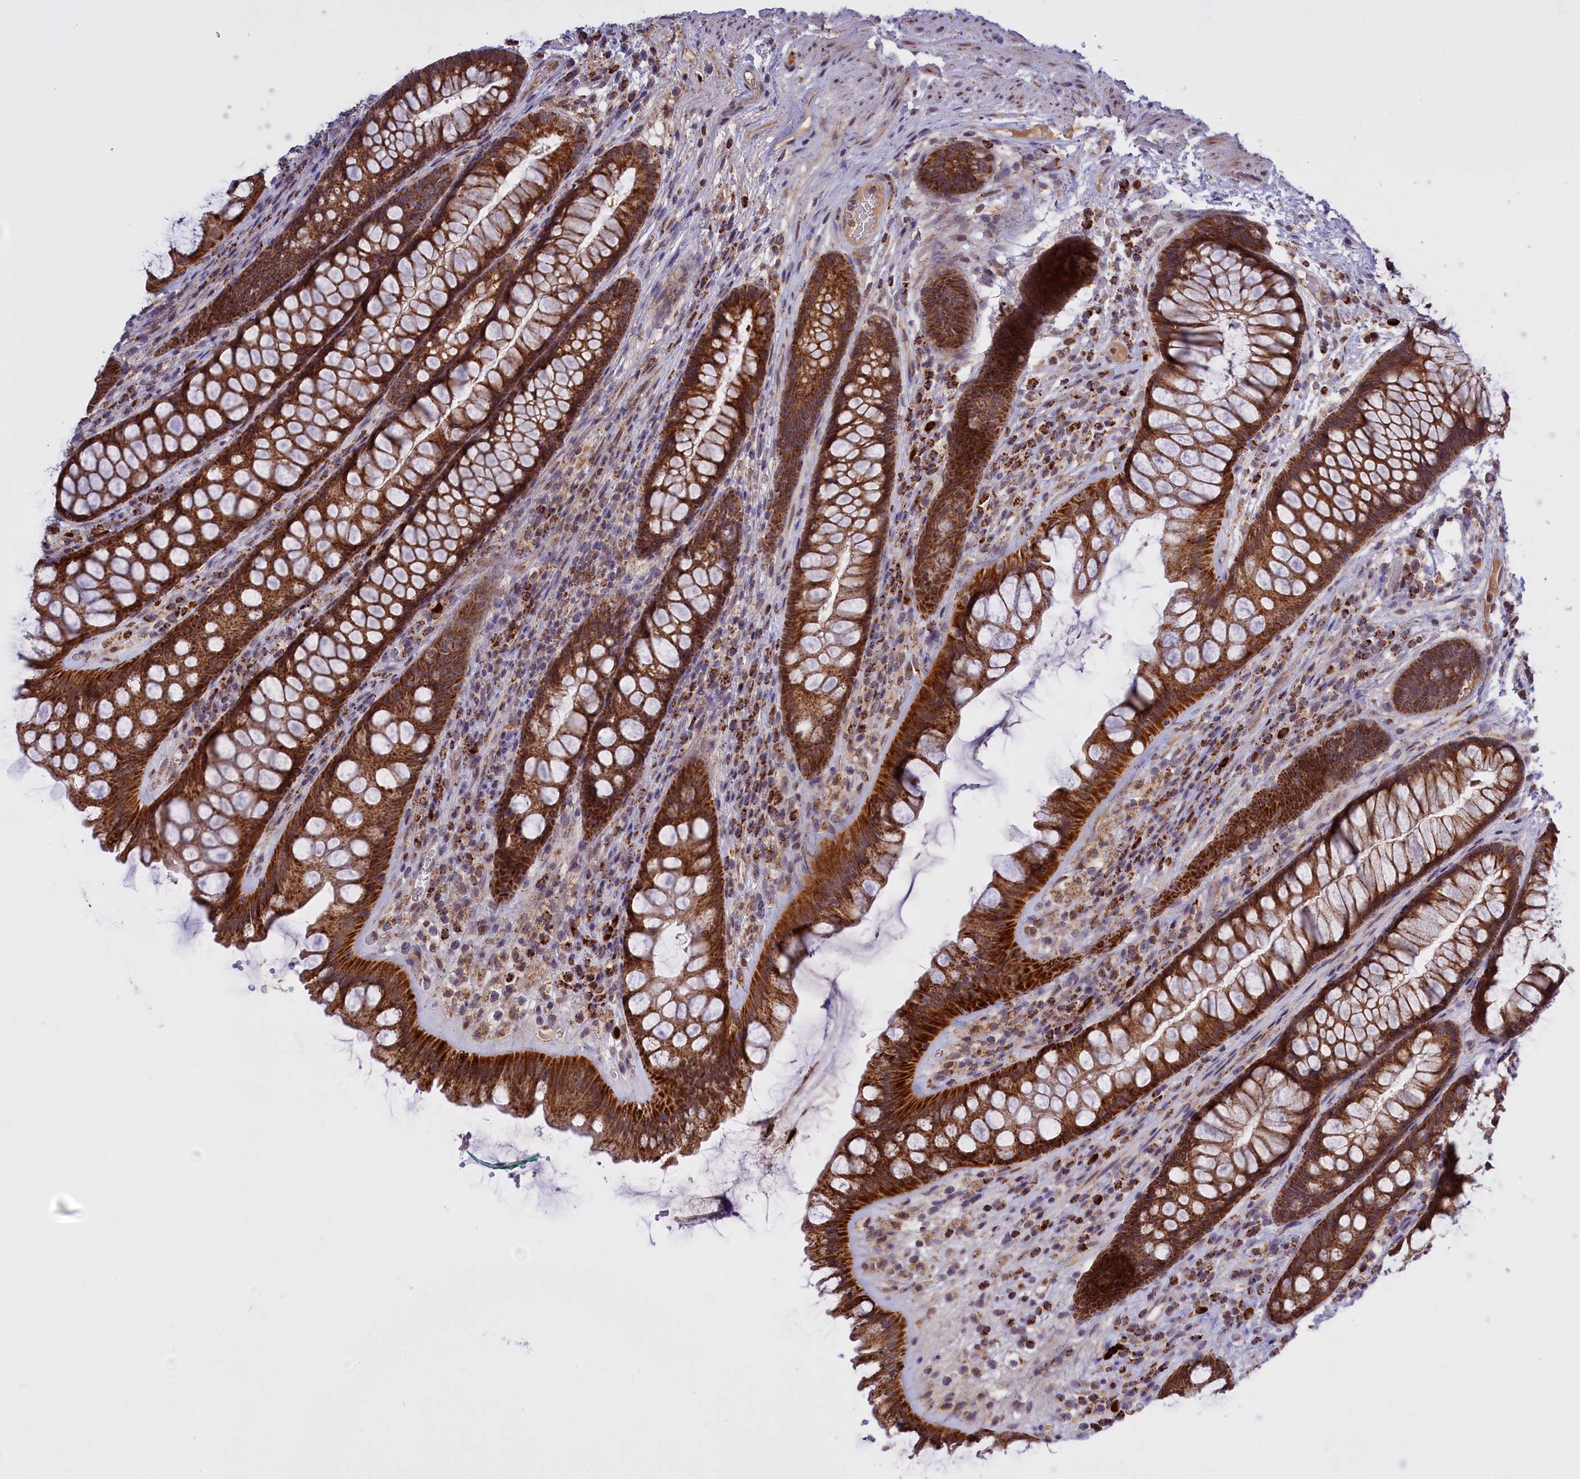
{"staining": {"intensity": "strong", "quantity": ">75%", "location": "cytoplasmic/membranous"}, "tissue": "rectum", "cell_type": "Glandular cells", "image_type": "normal", "snomed": [{"axis": "morphology", "description": "Normal tissue, NOS"}, {"axis": "topography", "description": "Rectum"}], "caption": "Glandular cells show high levels of strong cytoplasmic/membranous expression in approximately >75% of cells in benign human rectum. Nuclei are stained in blue.", "gene": "FAM149B1", "patient": {"sex": "male", "age": 74}}